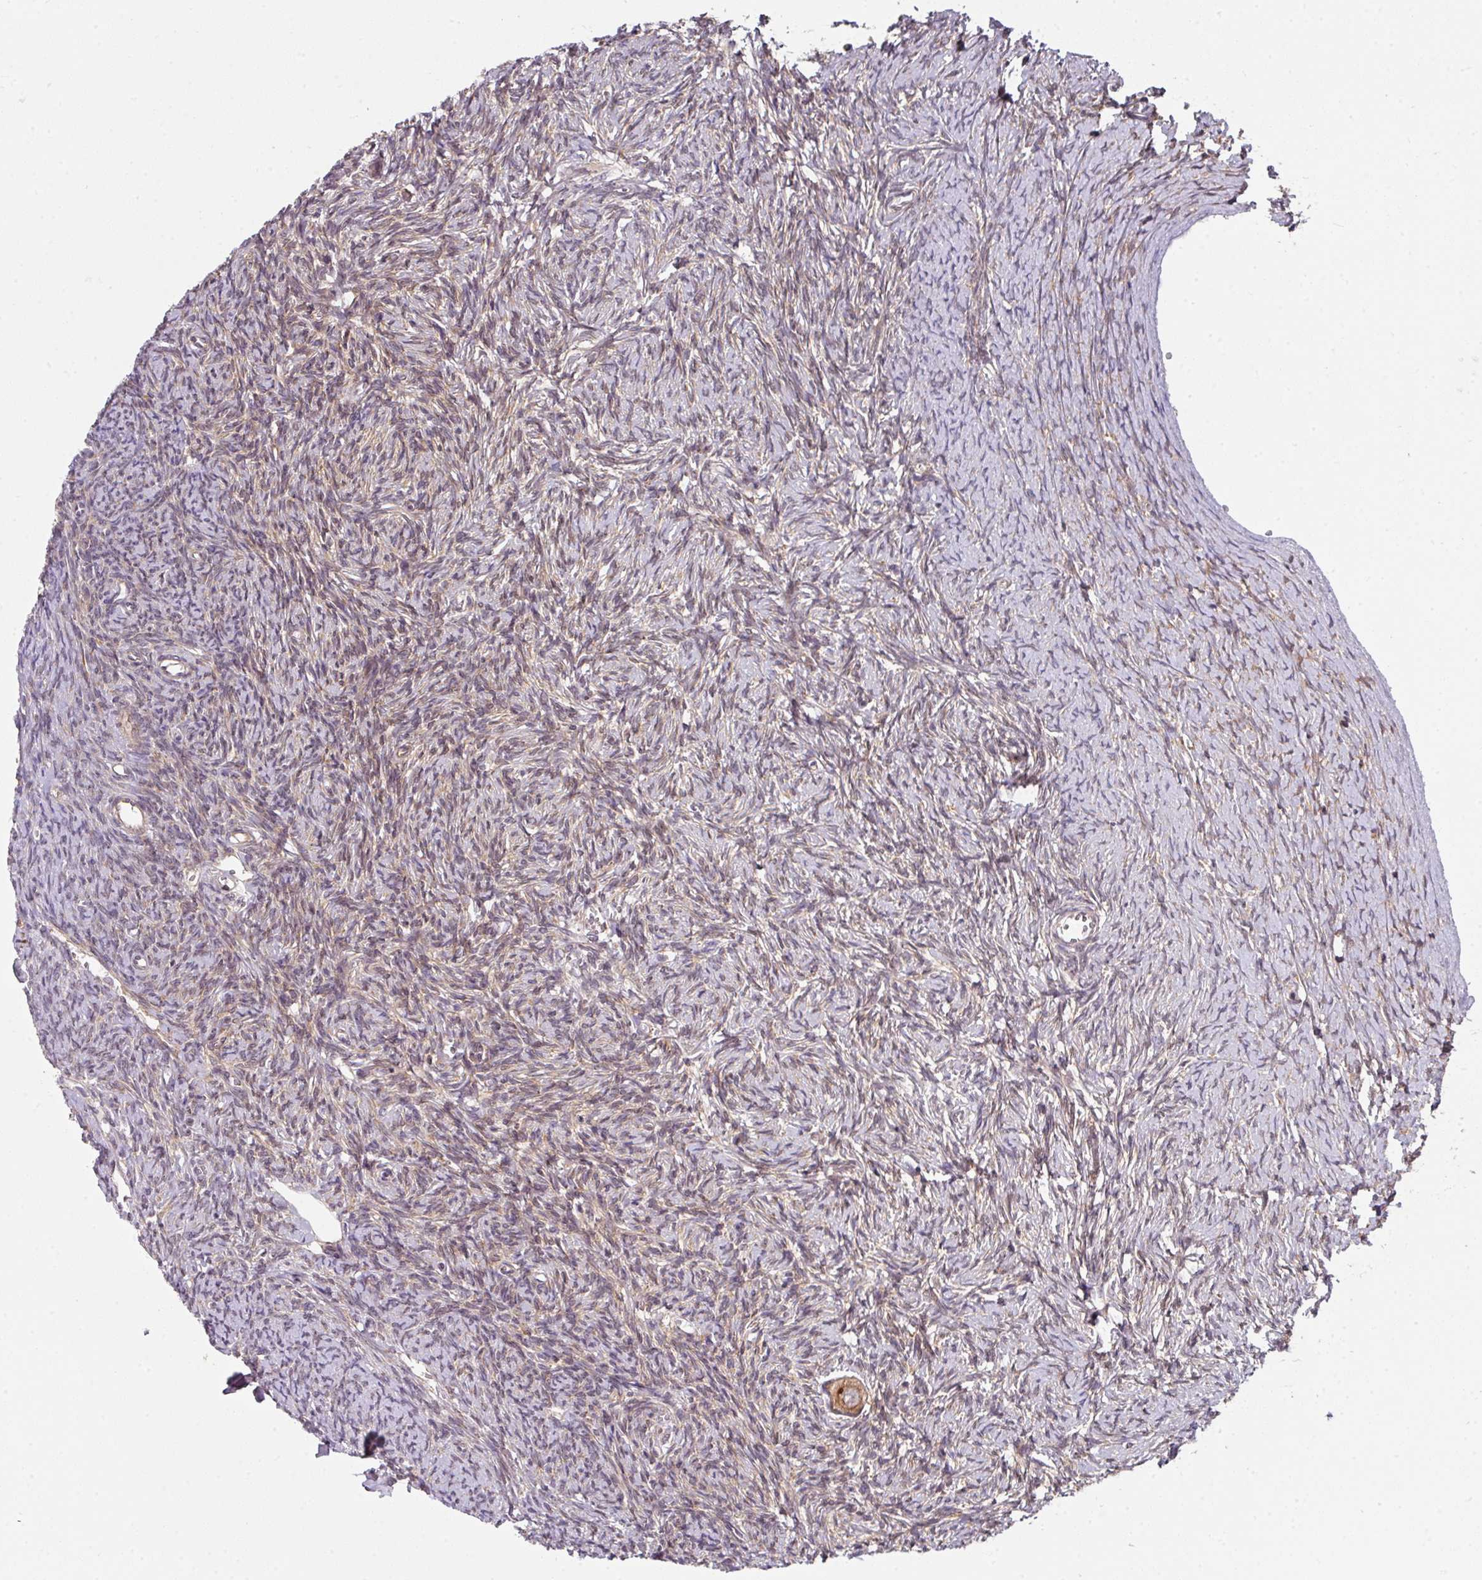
{"staining": {"intensity": "moderate", "quantity": ">75%", "location": "cytoplasmic/membranous"}, "tissue": "ovary", "cell_type": "Follicle cells", "image_type": "normal", "snomed": [{"axis": "morphology", "description": "Normal tissue, NOS"}, {"axis": "topography", "description": "Ovary"}], "caption": "Normal ovary was stained to show a protein in brown. There is medium levels of moderate cytoplasmic/membranous expression in about >75% of follicle cells. The staining was performed using DAB, with brown indicating positive protein expression. Nuclei are stained blue with hematoxylin.", "gene": "CAMLG", "patient": {"sex": "female", "age": 39}}